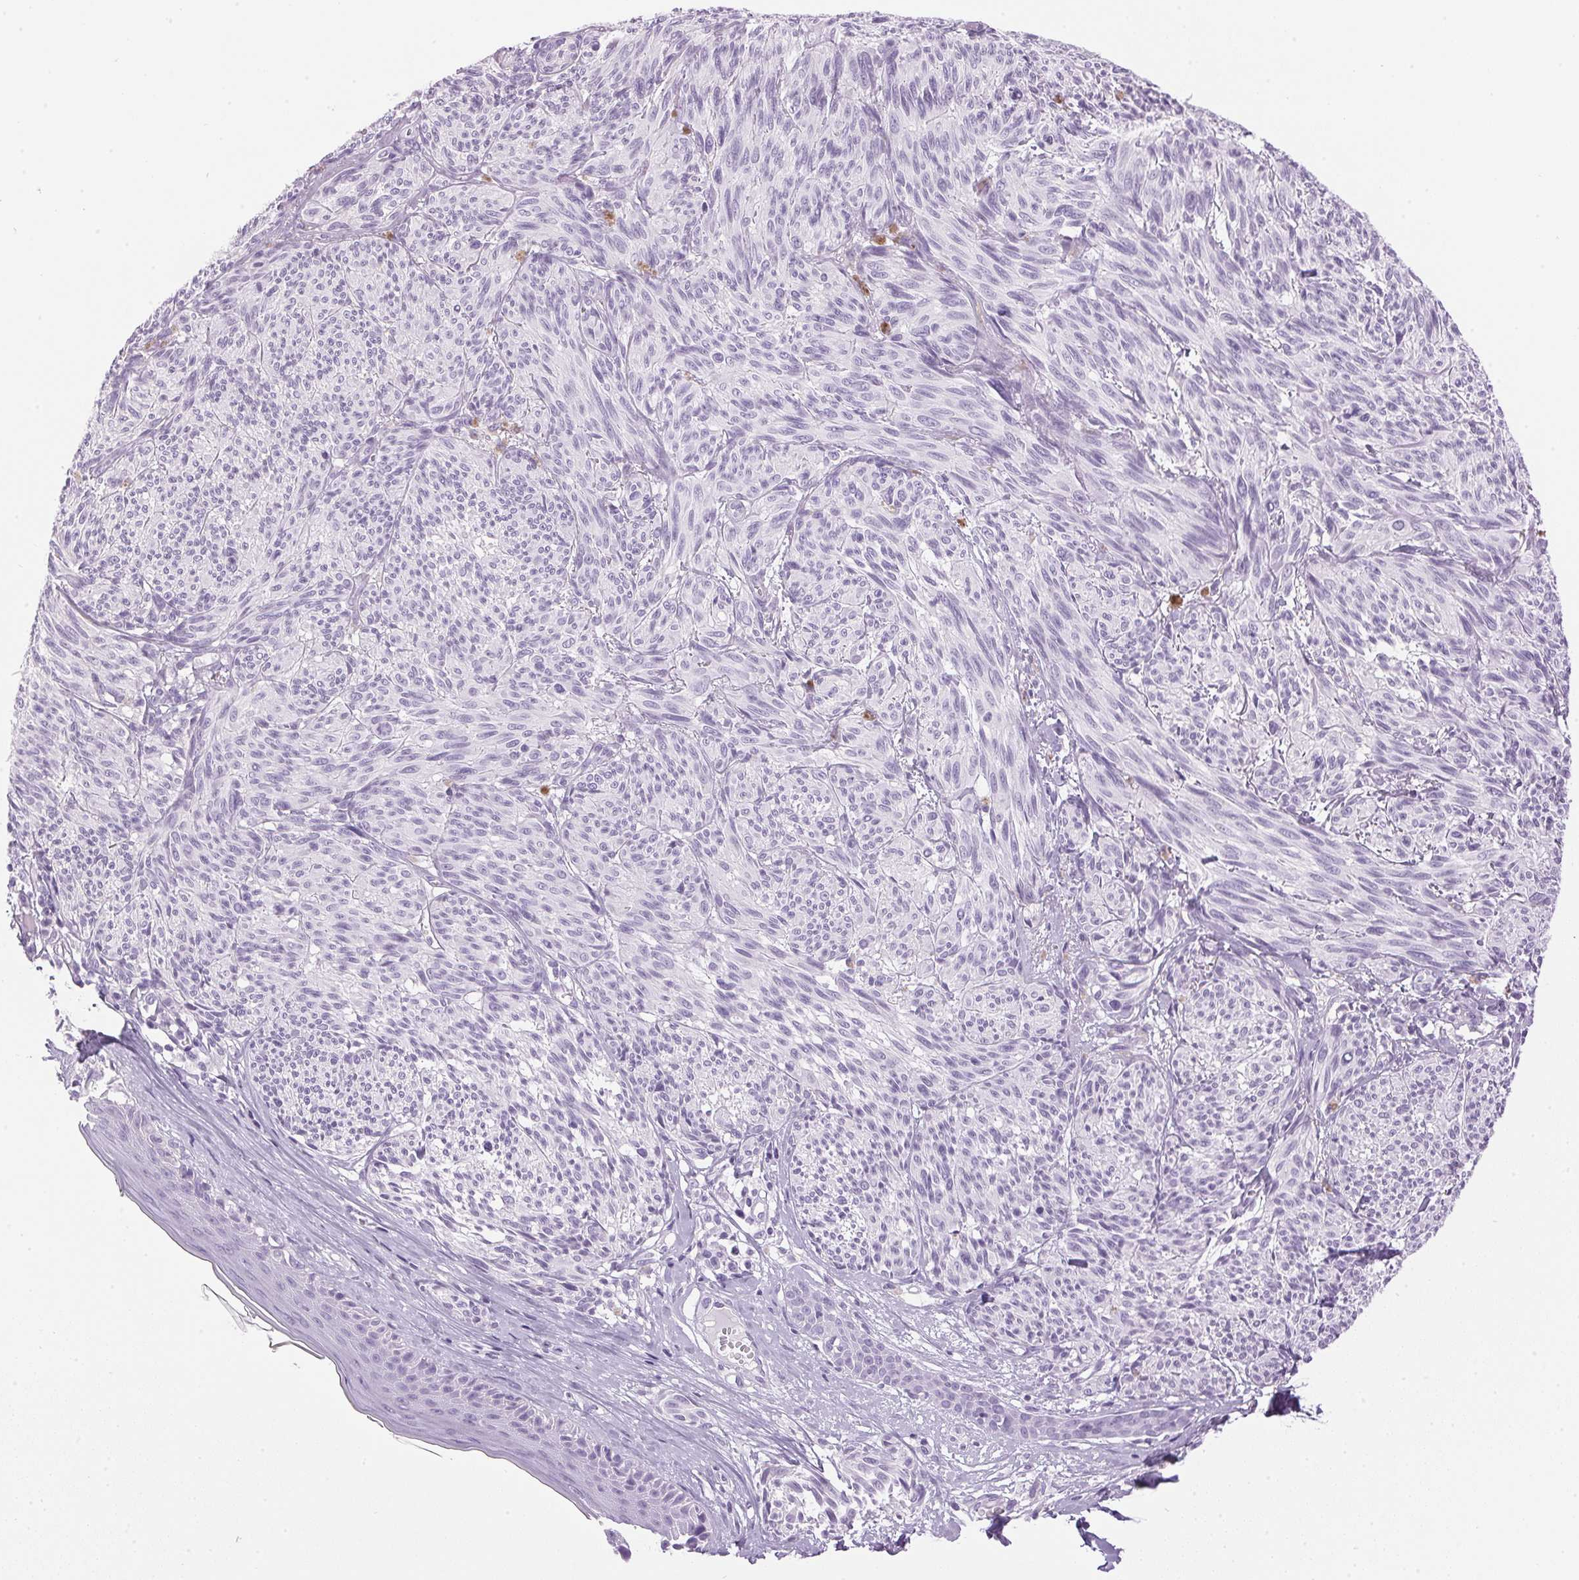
{"staining": {"intensity": "negative", "quantity": "none", "location": "none"}, "tissue": "melanoma", "cell_type": "Tumor cells", "image_type": "cancer", "snomed": [{"axis": "morphology", "description": "Malignant melanoma, NOS"}, {"axis": "topography", "description": "Skin"}], "caption": "Micrograph shows no protein positivity in tumor cells of melanoma tissue. Brightfield microscopy of IHC stained with DAB (3,3'-diaminobenzidine) (brown) and hematoxylin (blue), captured at high magnification.", "gene": "SP7", "patient": {"sex": "male", "age": 79}}